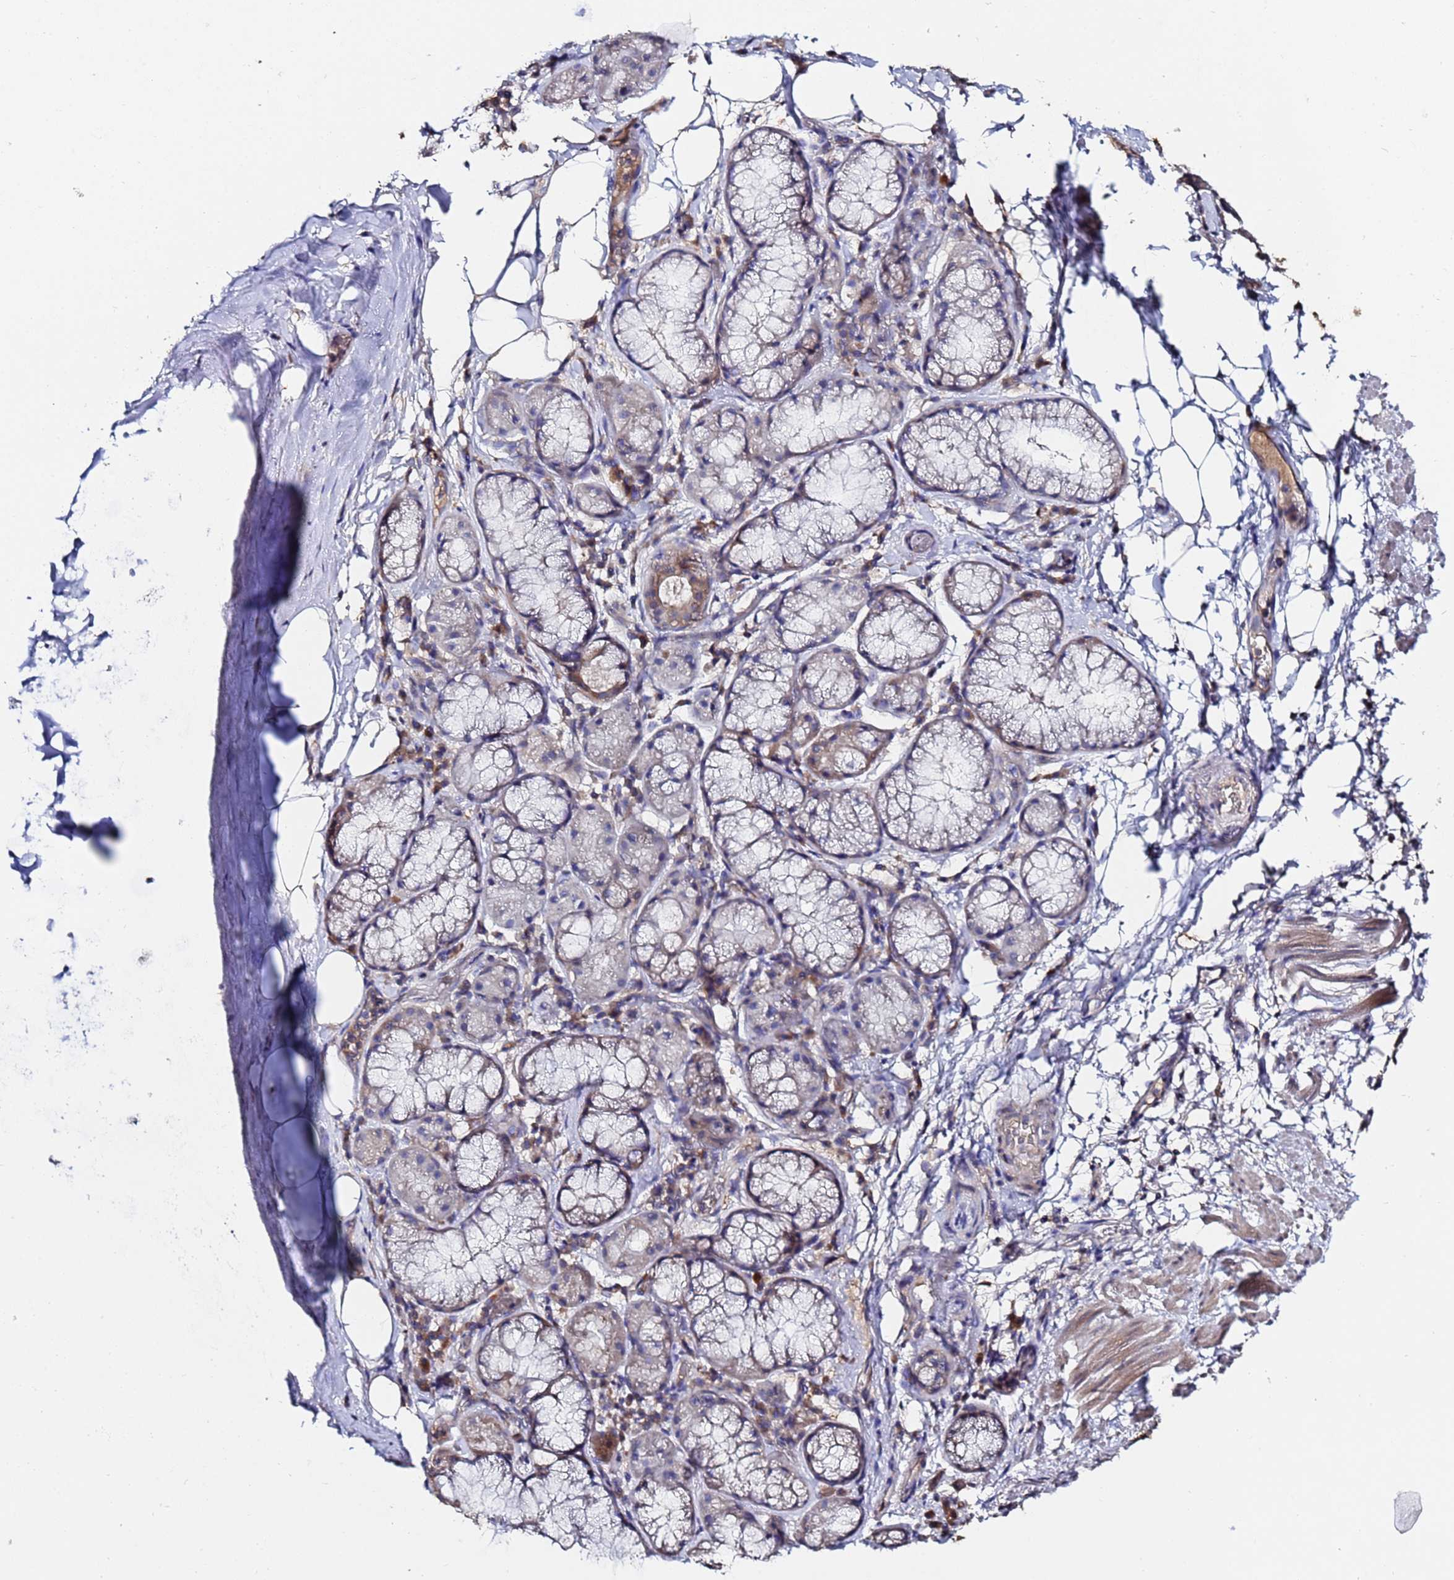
{"staining": {"intensity": "negative", "quantity": "none", "location": "none"}, "tissue": "adipose tissue", "cell_type": "Adipocytes", "image_type": "normal", "snomed": [{"axis": "morphology", "description": "Normal tissue, NOS"}, {"axis": "topography", "description": "Lymph node"}, {"axis": "topography", "description": "Cartilage tissue"}, {"axis": "topography", "description": "Bronchus"}], "caption": "DAB (3,3'-diaminobenzidine) immunohistochemical staining of normal adipose tissue exhibits no significant expression in adipocytes.", "gene": "TCP10L", "patient": {"sex": "male", "age": 63}}